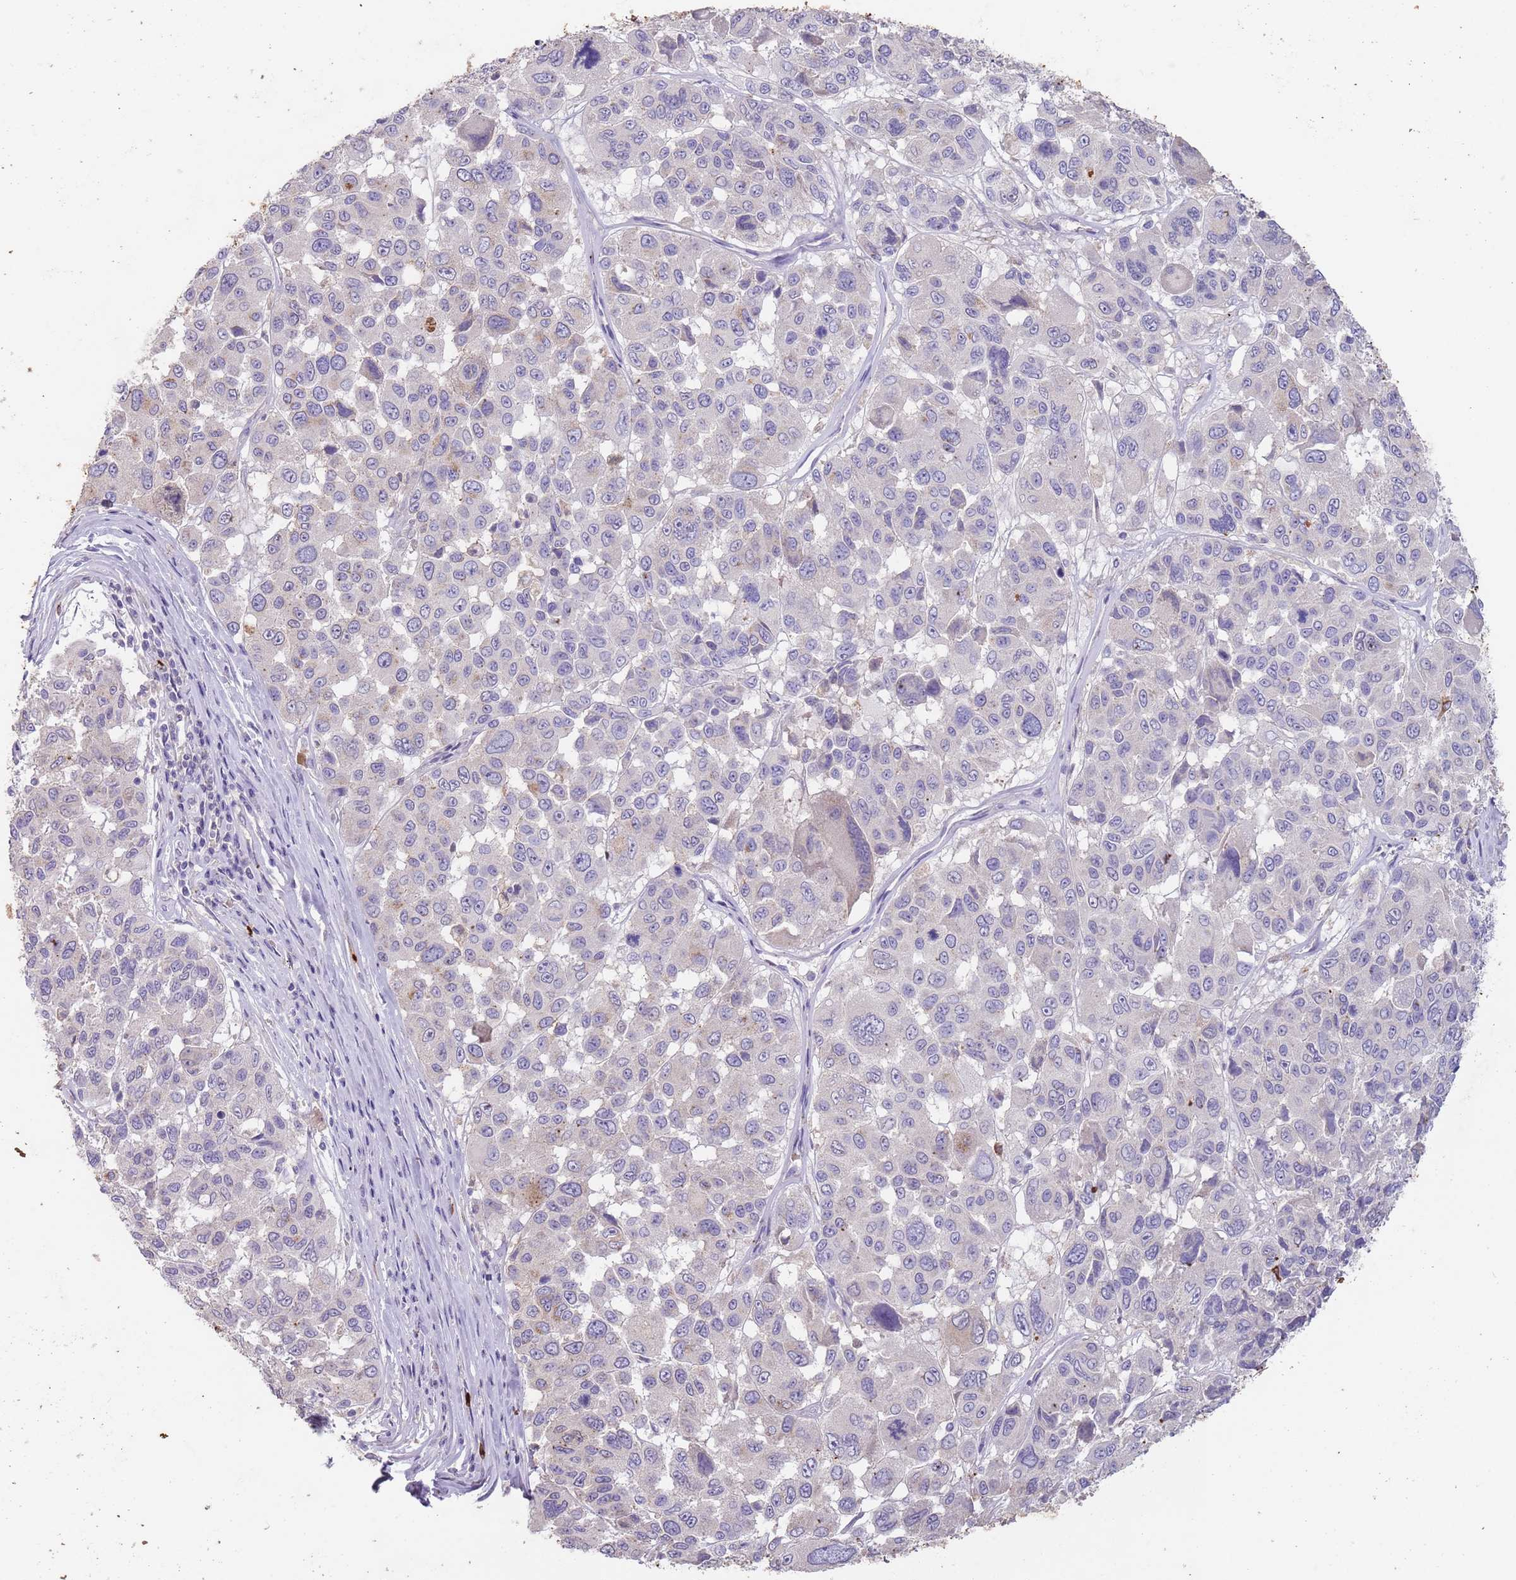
{"staining": {"intensity": "negative", "quantity": "none", "location": "none"}, "tissue": "melanoma", "cell_type": "Tumor cells", "image_type": "cancer", "snomed": [{"axis": "morphology", "description": "Malignant melanoma, NOS"}, {"axis": "topography", "description": "Skin"}], "caption": "A histopathology image of human malignant melanoma is negative for staining in tumor cells.", "gene": "TMEM251", "patient": {"sex": "female", "age": 66}}